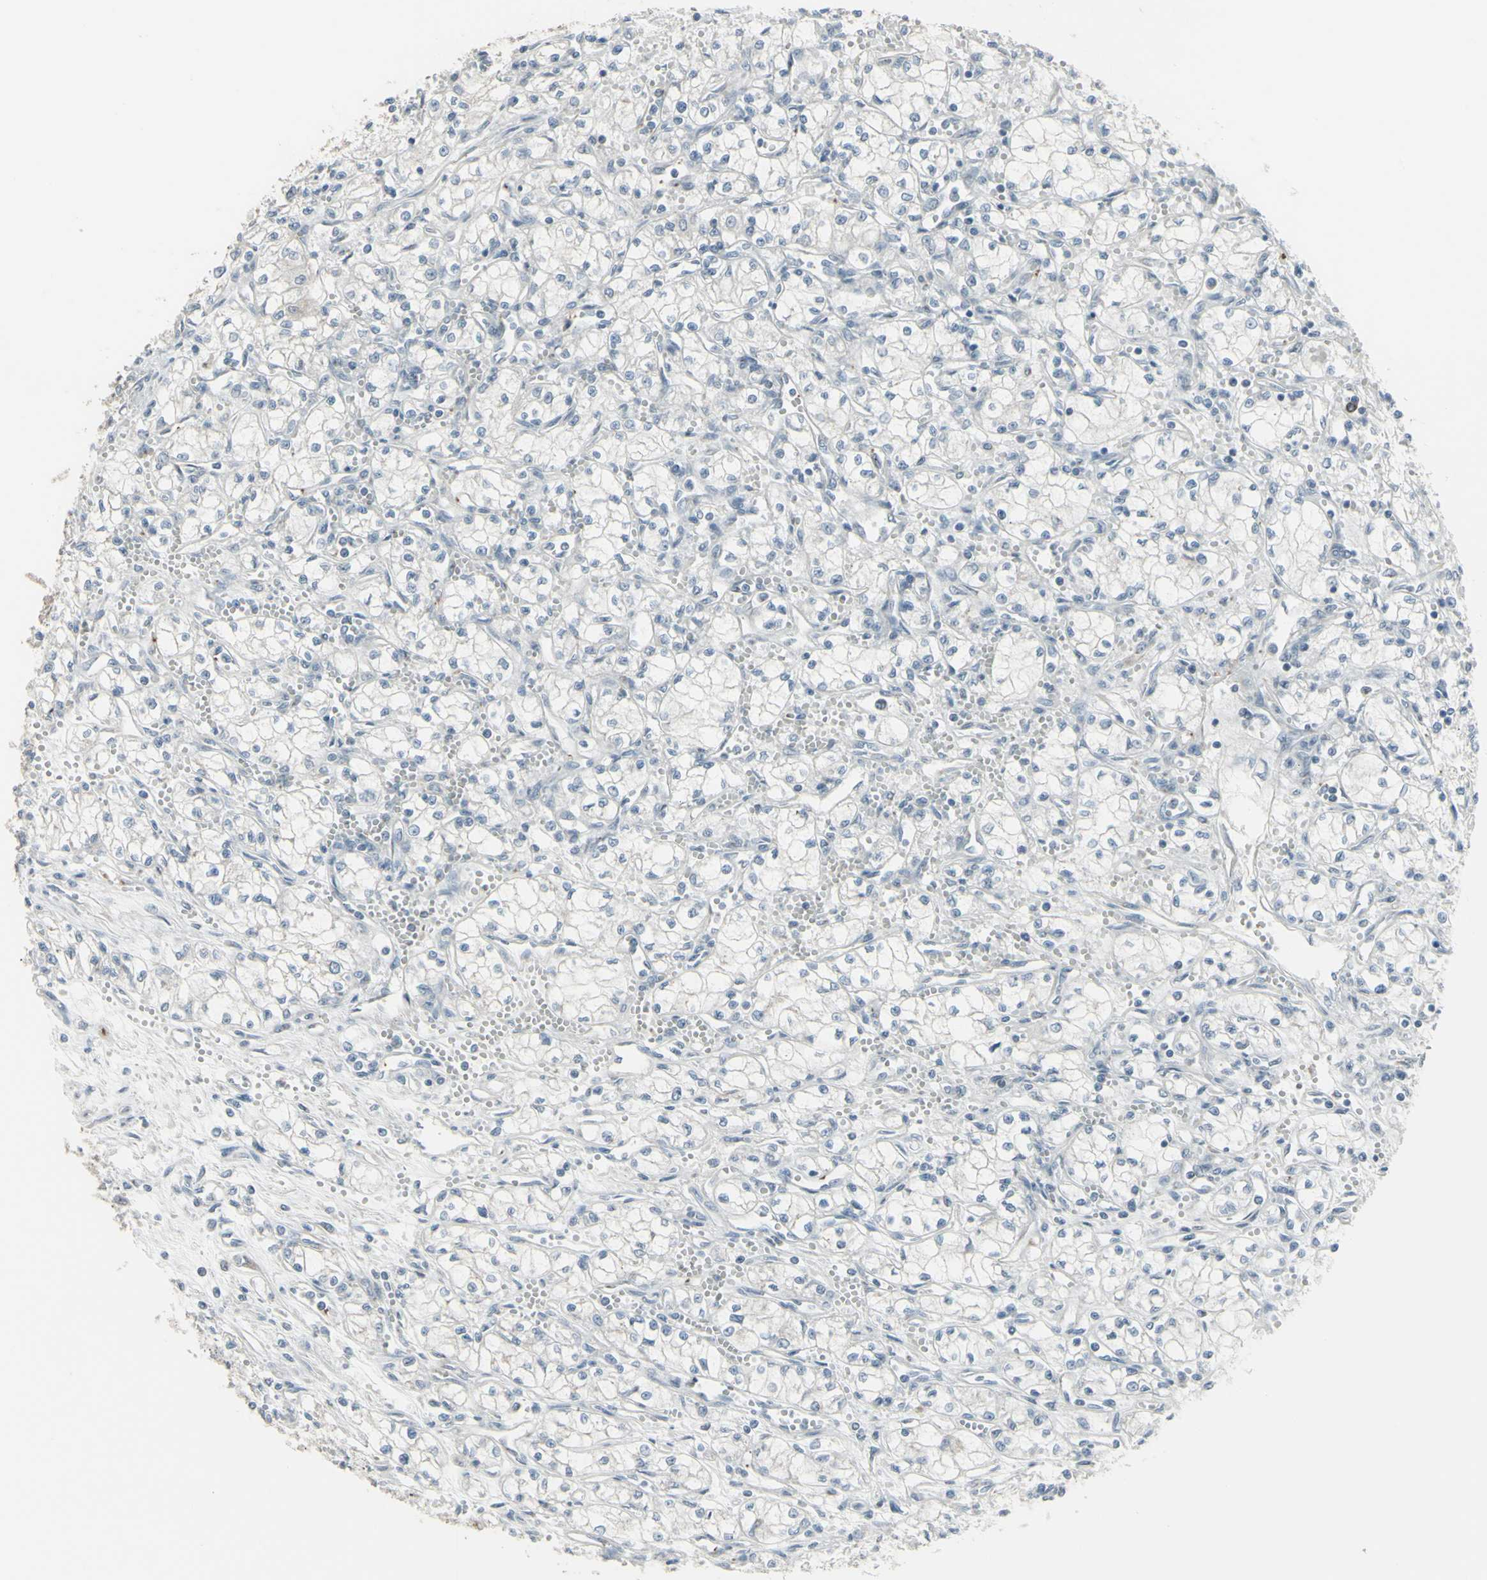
{"staining": {"intensity": "negative", "quantity": "none", "location": "none"}, "tissue": "renal cancer", "cell_type": "Tumor cells", "image_type": "cancer", "snomed": [{"axis": "morphology", "description": "Normal tissue, NOS"}, {"axis": "morphology", "description": "Adenocarcinoma, NOS"}, {"axis": "topography", "description": "Kidney"}], "caption": "Immunohistochemistry of human adenocarcinoma (renal) reveals no staining in tumor cells.", "gene": "CD79B", "patient": {"sex": "male", "age": 59}}